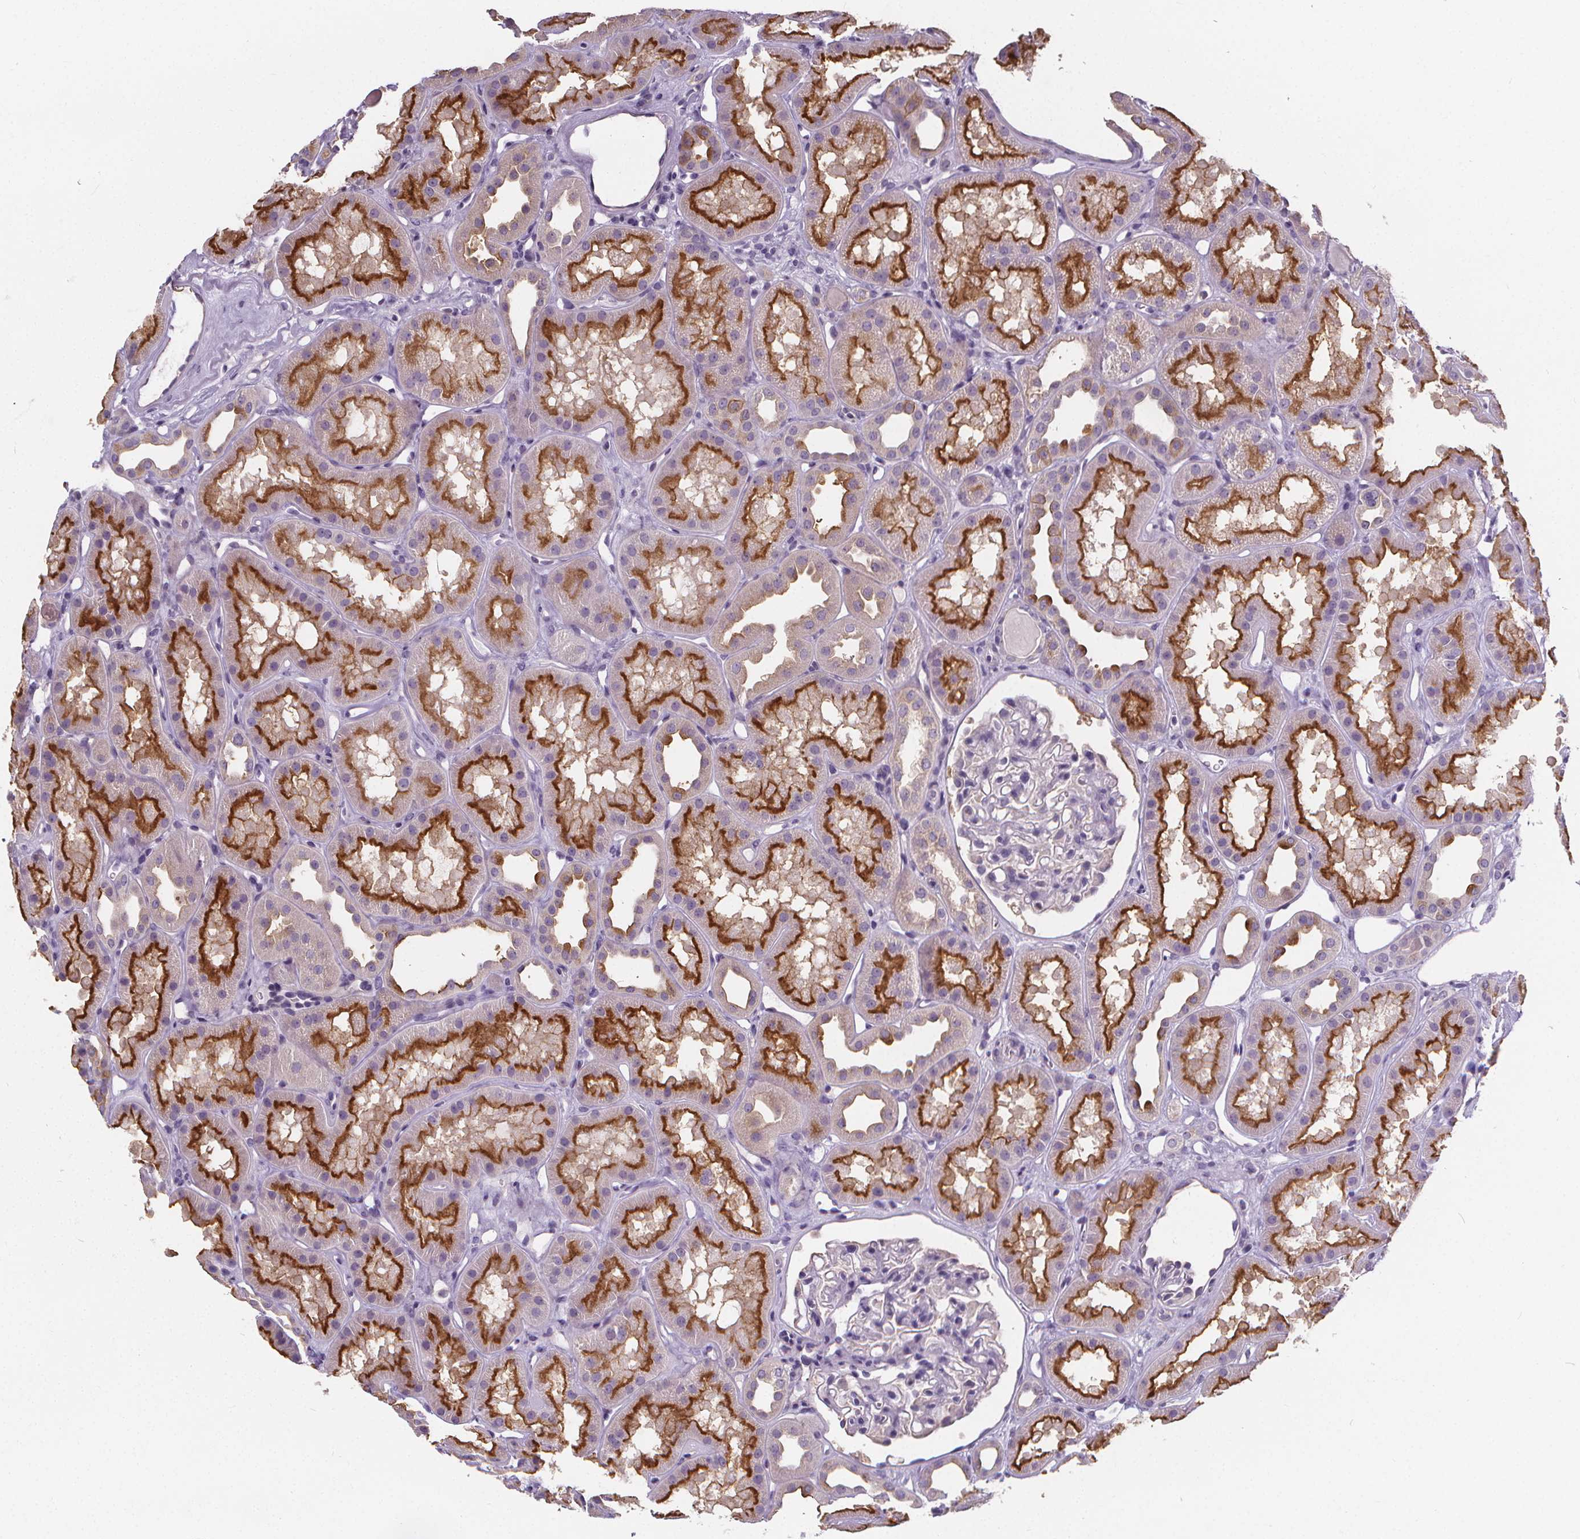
{"staining": {"intensity": "negative", "quantity": "none", "location": "none"}, "tissue": "kidney", "cell_type": "Cells in glomeruli", "image_type": "normal", "snomed": [{"axis": "morphology", "description": "Normal tissue, NOS"}, {"axis": "topography", "description": "Kidney"}], "caption": "Protein analysis of benign kidney shows no significant positivity in cells in glomeruli. (Immunohistochemistry, brightfield microscopy, high magnification).", "gene": "ATP6V1D", "patient": {"sex": "male", "age": 61}}